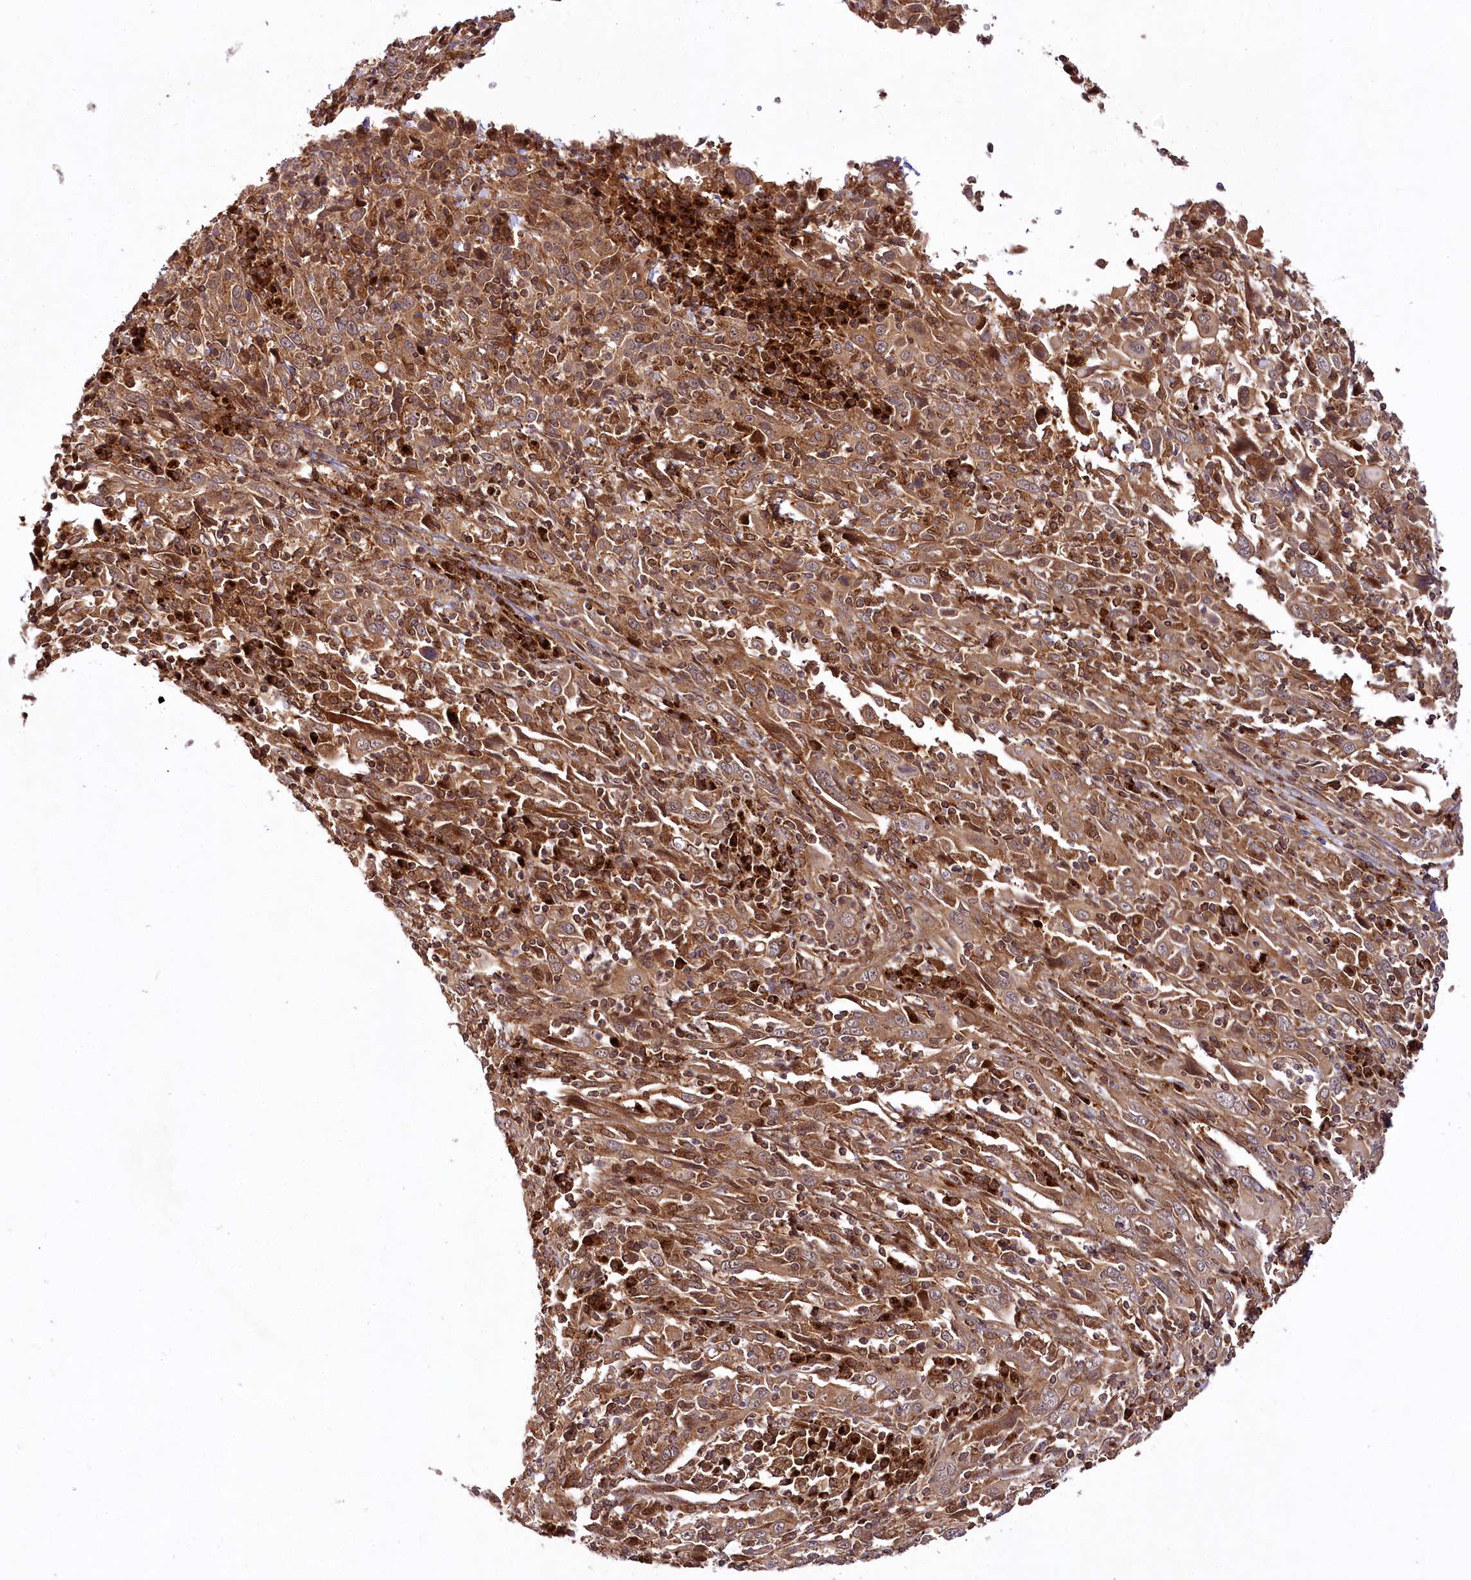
{"staining": {"intensity": "moderate", "quantity": ">75%", "location": "cytoplasmic/membranous"}, "tissue": "cervical cancer", "cell_type": "Tumor cells", "image_type": "cancer", "snomed": [{"axis": "morphology", "description": "Squamous cell carcinoma, NOS"}, {"axis": "topography", "description": "Cervix"}], "caption": "This photomicrograph shows IHC staining of squamous cell carcinoma (cervical), with medium moderate cytoplasmic/membranous expression in about >75% of tumor cells.", "gene": "COPG1", "patient": {"sex": "female", "age": 46}}